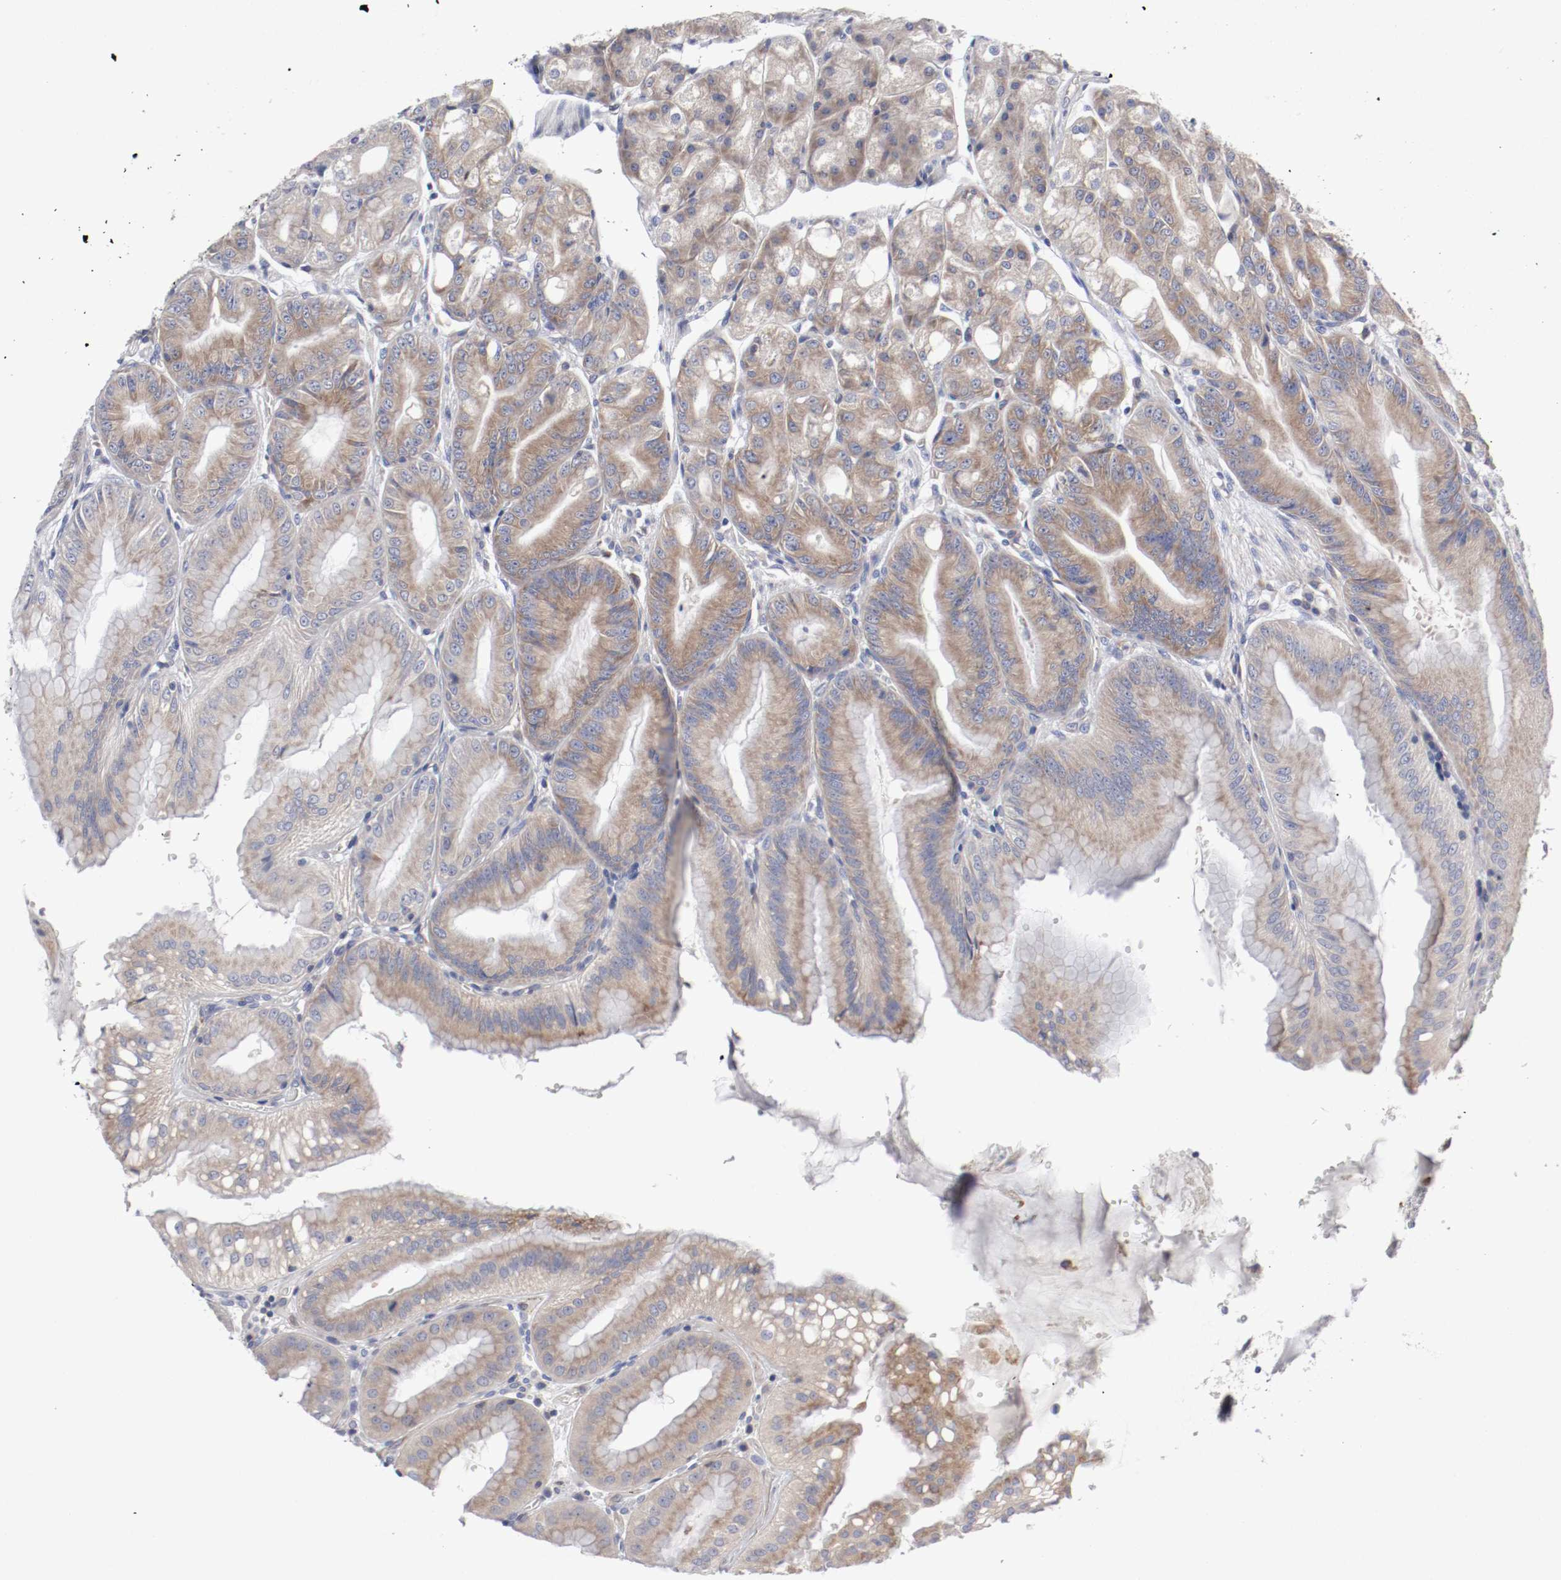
{"staining": {"intensity": "moderate", "quantity": ">75%", "location": "cytoplasmic/membranous"}, "tissue": "stomach", "cell_type": "Glandular cells", "image_type": "normal", "snomed": [{"axis": "morphology", "description": "Normal tissue, NOS"}, {"axis": "topography", "description": "Stomach, lower"}], "caption": "Unremarkable stomach reveals moderate cytoplasmic/membranous positivity in about >75% of glandular cells Immunohistochemistry (ihc) stains the protein of interest in brown and the nuclei are stained blue..", "gene": "GIT1", "patient": {"sex": "male", "age": 71}}